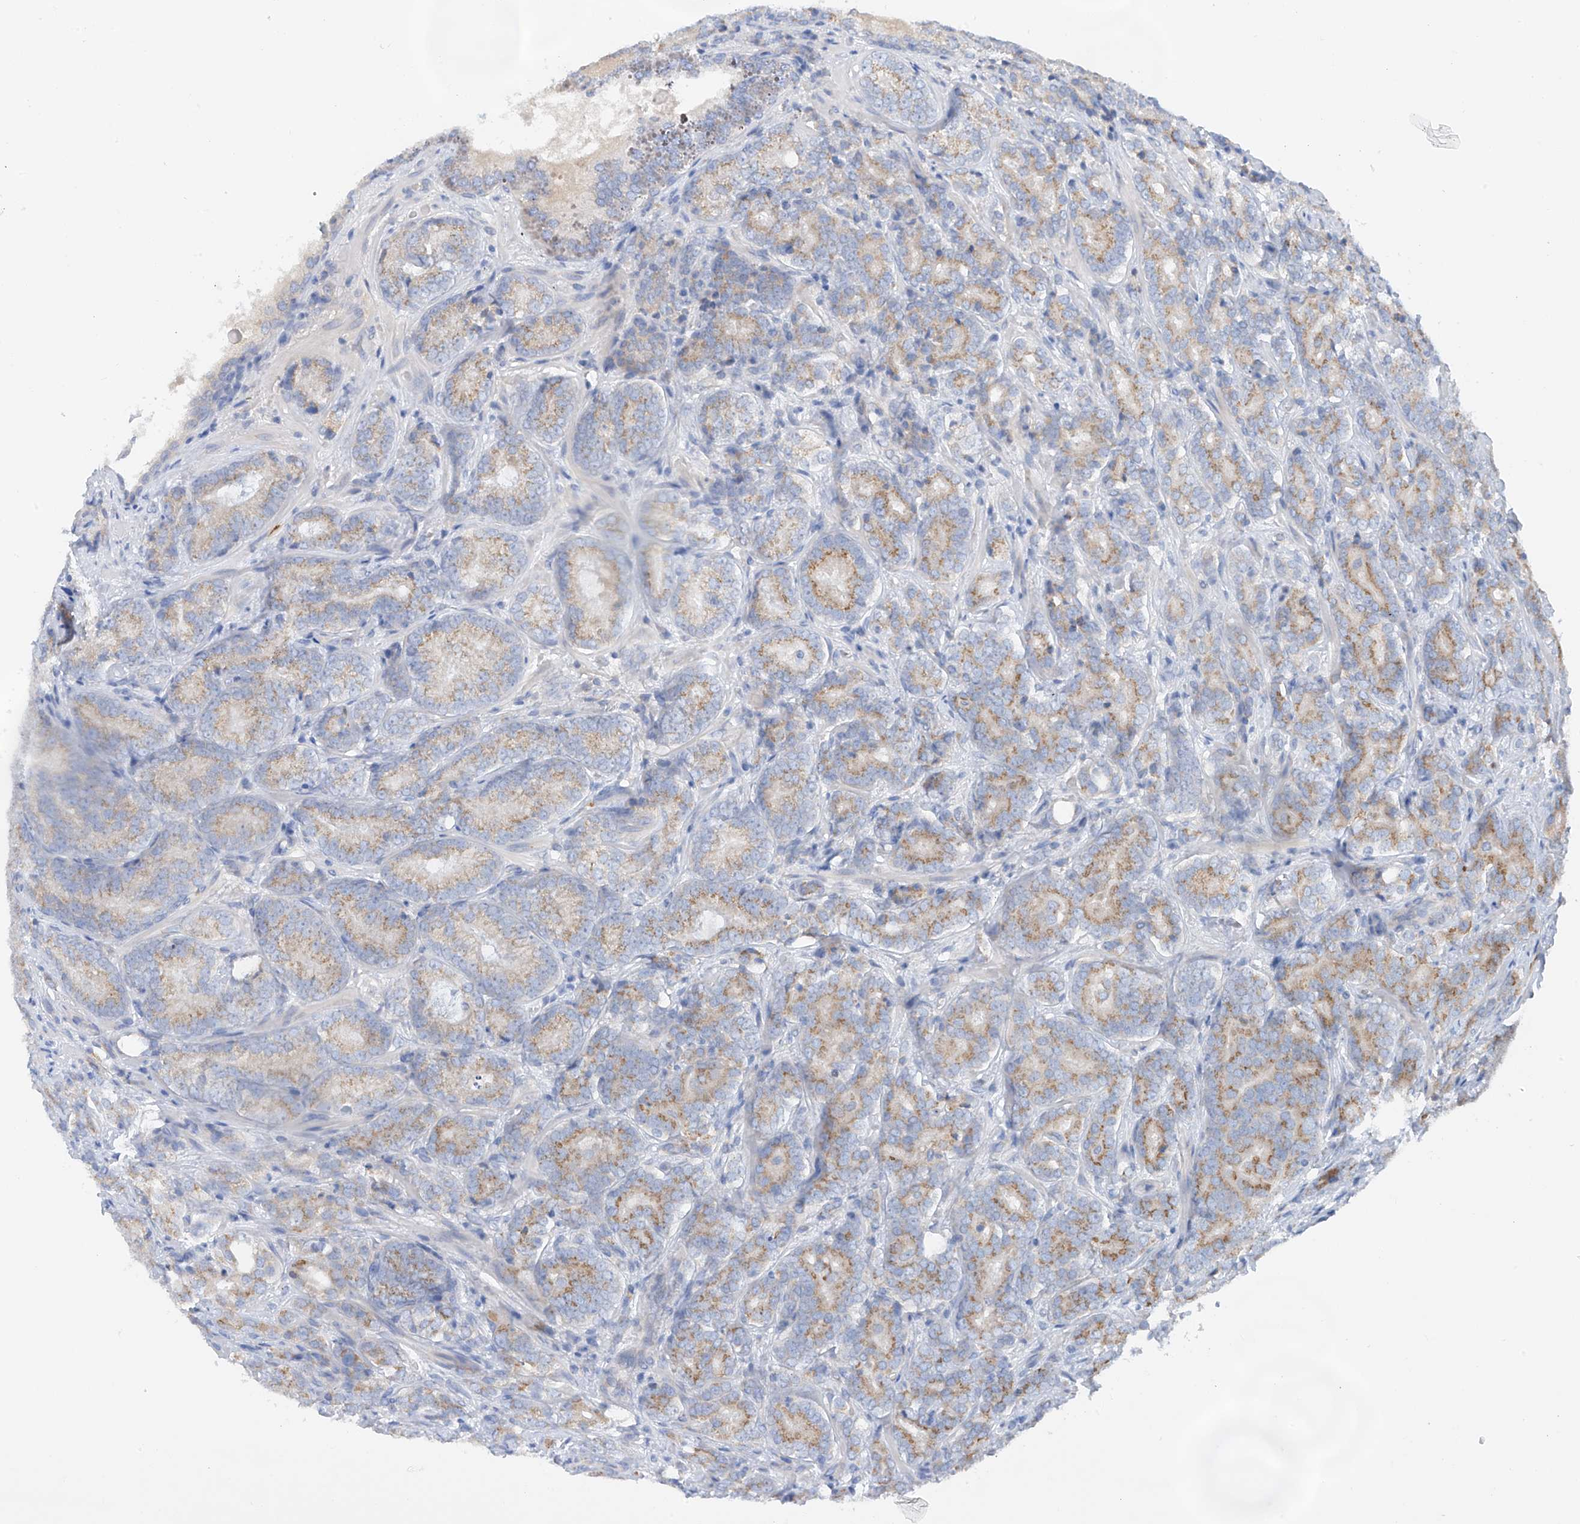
{"staining": {"intensity": "weak", "quantity": "25%-75%", "location": "cytoplasmic/membranous"}, "tissue": "prostate cancer", "cell_type": "Tumor cells", "image_type": "cancer", "snomed": [{"axis": "morphology", "description": "Adenocarcinoma, High grade"}, {"axis": "topography", "description": "Prostate"}], "caption": "Immunohistochemistry photomicrograph of neoplastic tissue: human prostate cancer stained using IHC demonstrates low levels of weak protein expression localized specifically in the cytoplasmic/membranous of tumor cells, appearing as a cytoplasmic/membranous brown color.", "gene": "SLC5A11", "patient": {"sex": "male", "age": 66}}